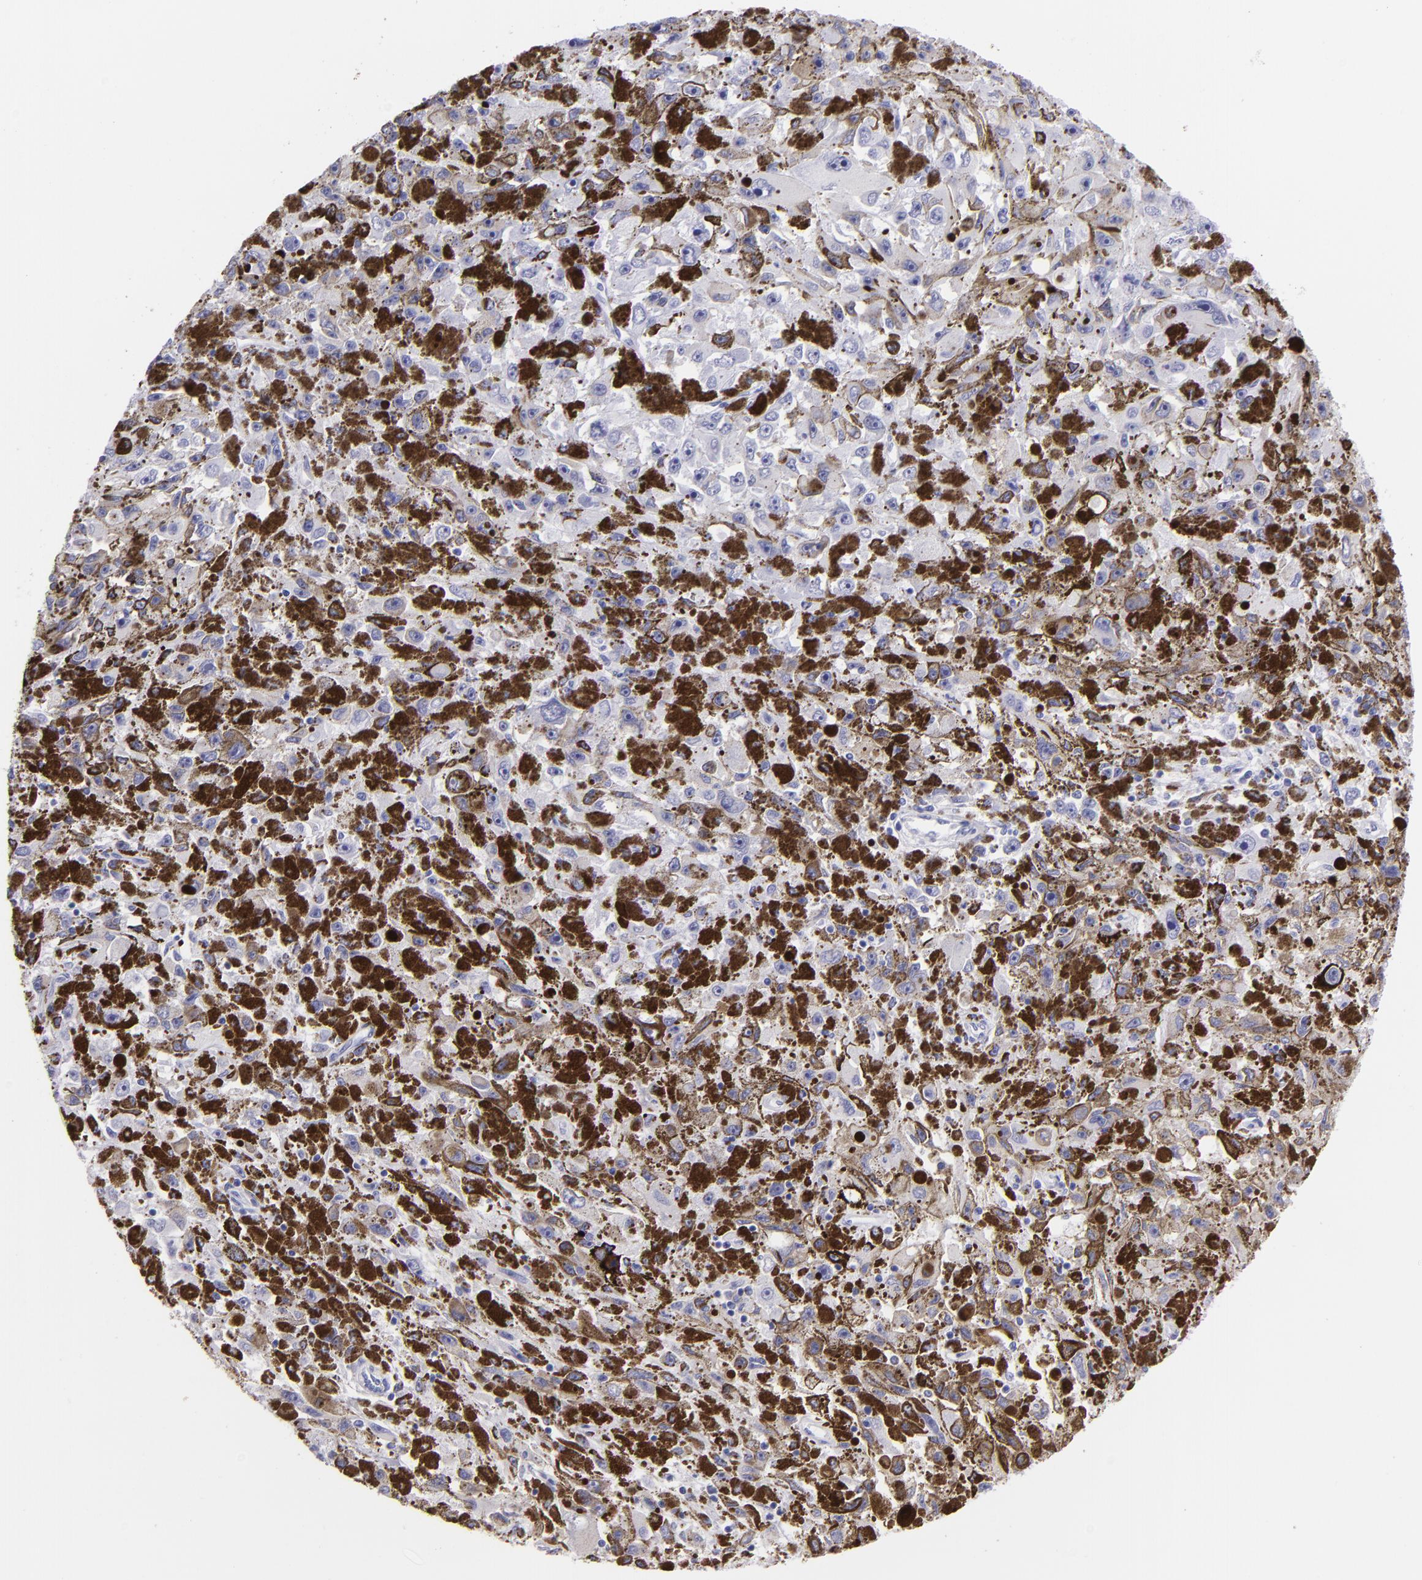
{"staining": {"intensity": "negative", "quantity": "none", "location": "none"}, "tissue": "melanoma", "cell_type": "Tumor cells", "image_type": "cancer", "snomed": [{"axis": "morphology", "description": "Malignant melanoma, NOS"}, {"axis": "topography", "description": "Skin"}], "caption": "Tumor cells are negative for protein expression in human melanoma. (DAB (3,3'-diaminobenzidine) immunohistochemistry (IHC) visualized using brightfield microscopy, high magnification).", "gene": "CNP", "patient": {"sex": "female", "age": 104}}